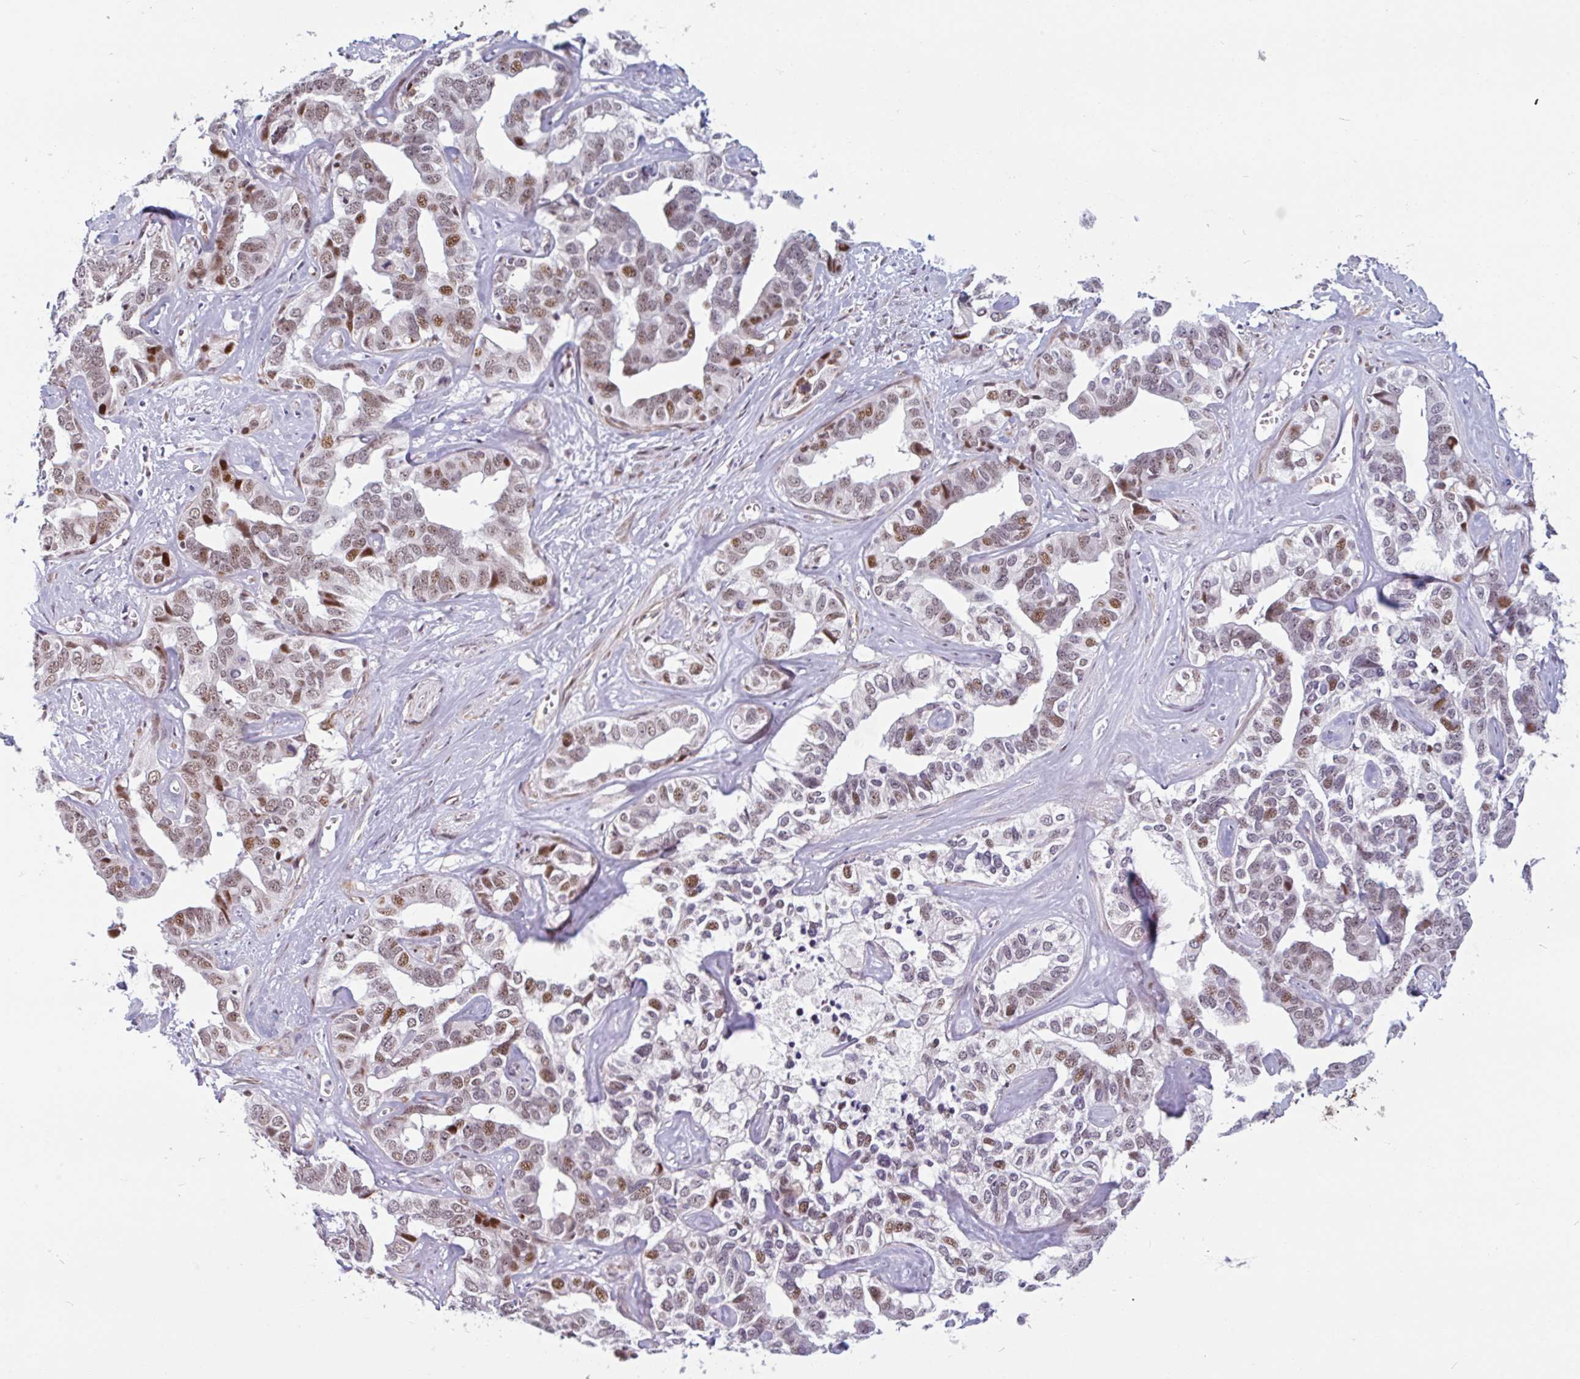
{"staining": {"intensity": "moderate", "quantity": "25%-75%", "location": "nuclear"}, "tissue": "liver cancer", "cell_type": "Tumor cells", "image_type": "cancer", "snomed": [{"axis": "morphology", "description": "Cholangiocarcinoma"}, {"axis": "topography", "description": "Liver"}], "caption": "Cholangiocarcinoma (liver) stained for a protein (brown) demonstrates moderate nuclear positive positivity in about 25%-75% of tumor cells.", "gene": "TMEM119", "patient": {"sex": "male", "age": 59}}